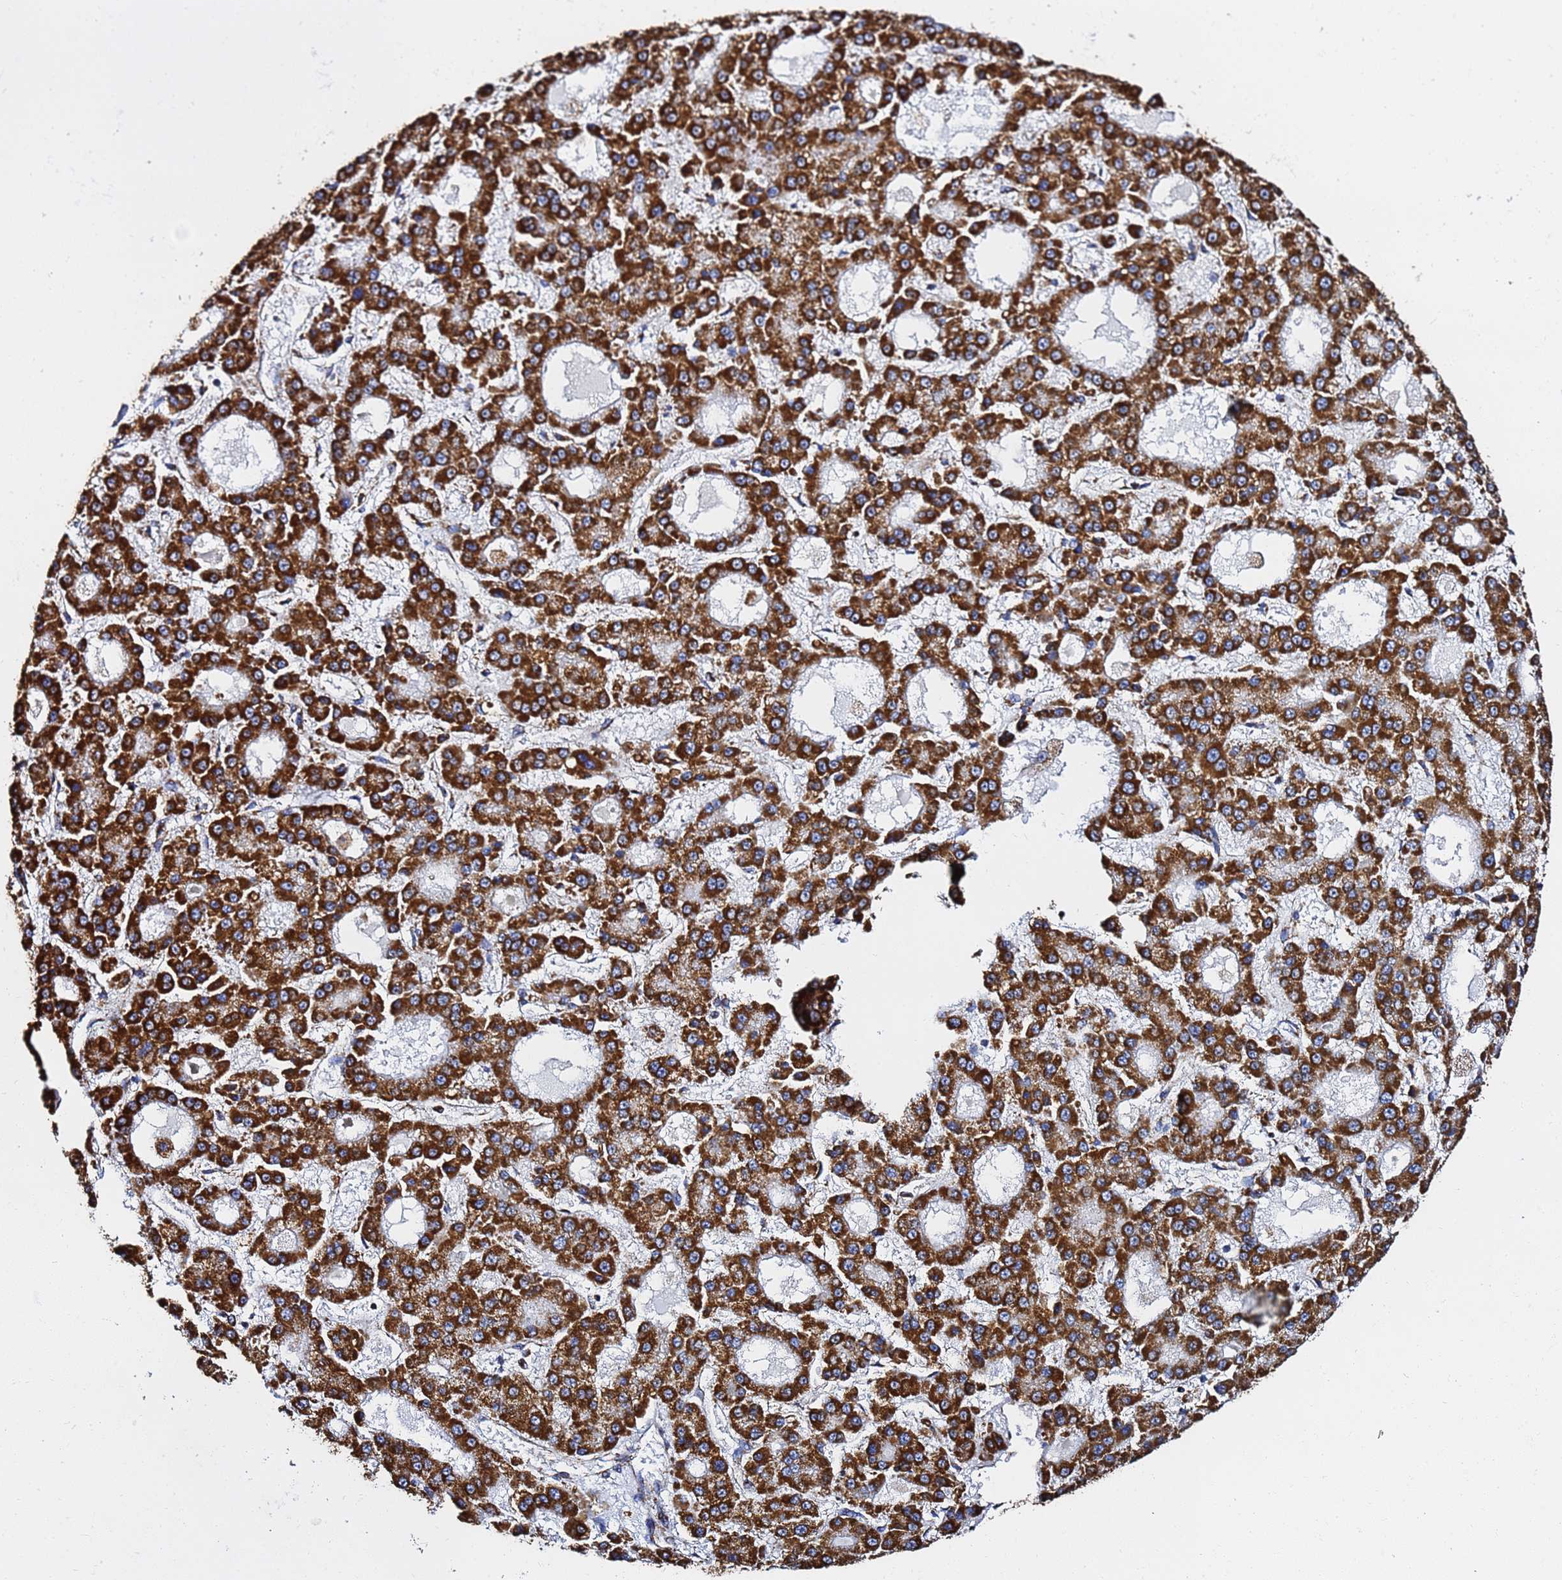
{"staining": {"intensity": "strong", "quantity": ">75%", "location": "cytoplasmic/membranous"}, "tissue": "liver cancer", "cell_type": "Tumor cells", "image_type": "cancer", "snomed": [{"axis": "morphology", "description": "Carcinoma, Hepatocellular, NOS"}, {"axis": "topography", "description": "Liver"}], "caption": "IHC of human liver hepatocellular carcinoma reveals high levels of strong cytoplasmic/membranous positivity in approximately >75% of tumor cells.", "gene": "PHB2", "patient": {"sex": "male", "age": 70}}